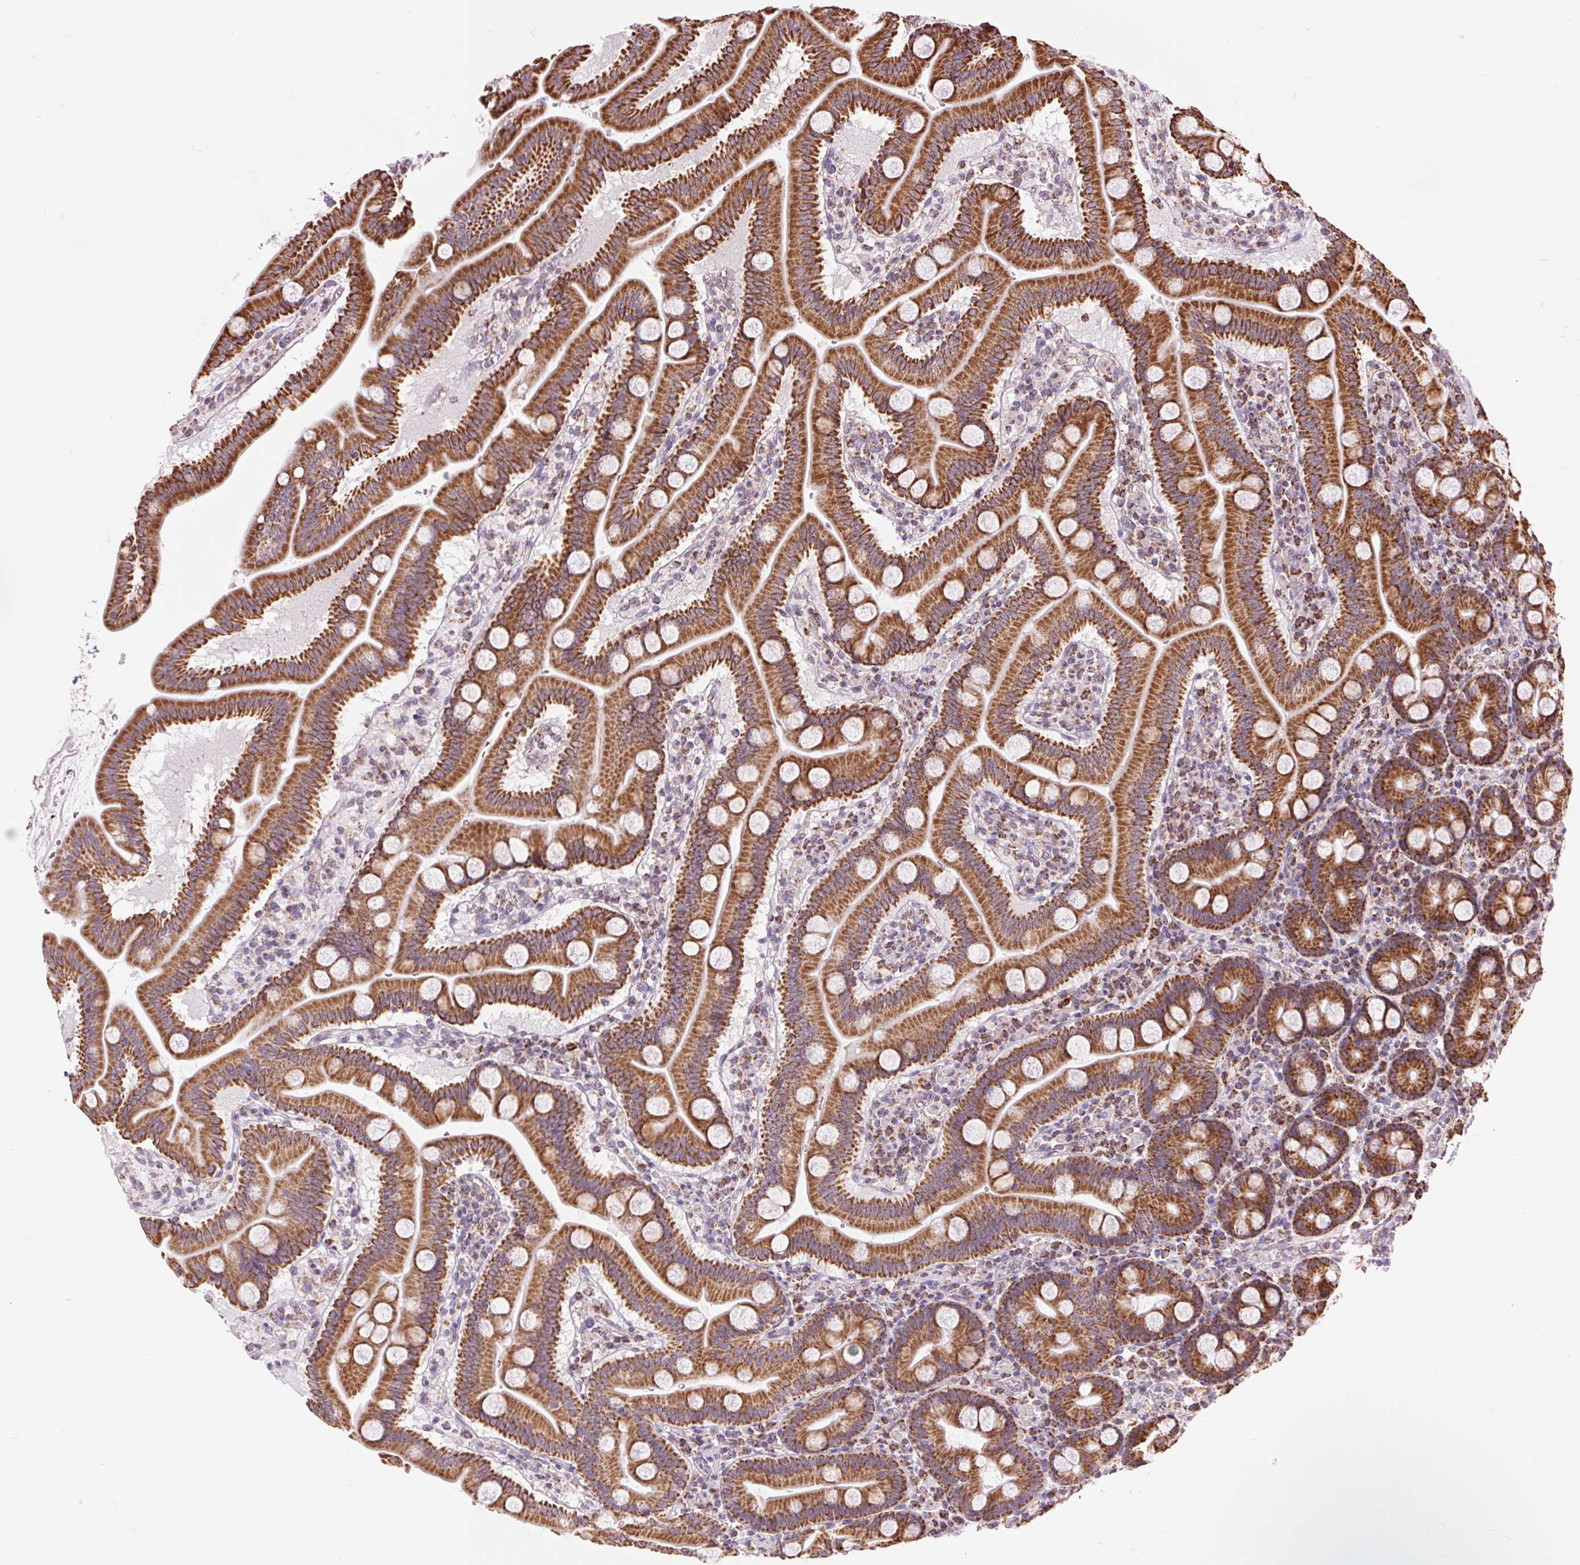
{"staining": {"intensity": "strong", "quantity": ">75%", "location": "cytoplasmic/membranous"}, "tissue": "duodenum", "cell_type": "Glandular cells", "image_type": "normal", "snomed": [{"axis": "morphology", "description": "Normal tissue, NOS"}, {"axis": "topography", "description": "Pancreas"}, {"axis": "topography", "description": "Duodenum"}], "caption": "Protein expression by immunohistochemistry (IHC) shows strong cytoplasmic/membranous staining in about >75% of glandular cells in benign duodenum.", "gene": "ATP5PB", "patient": {"sex": "male", "age": 59}}